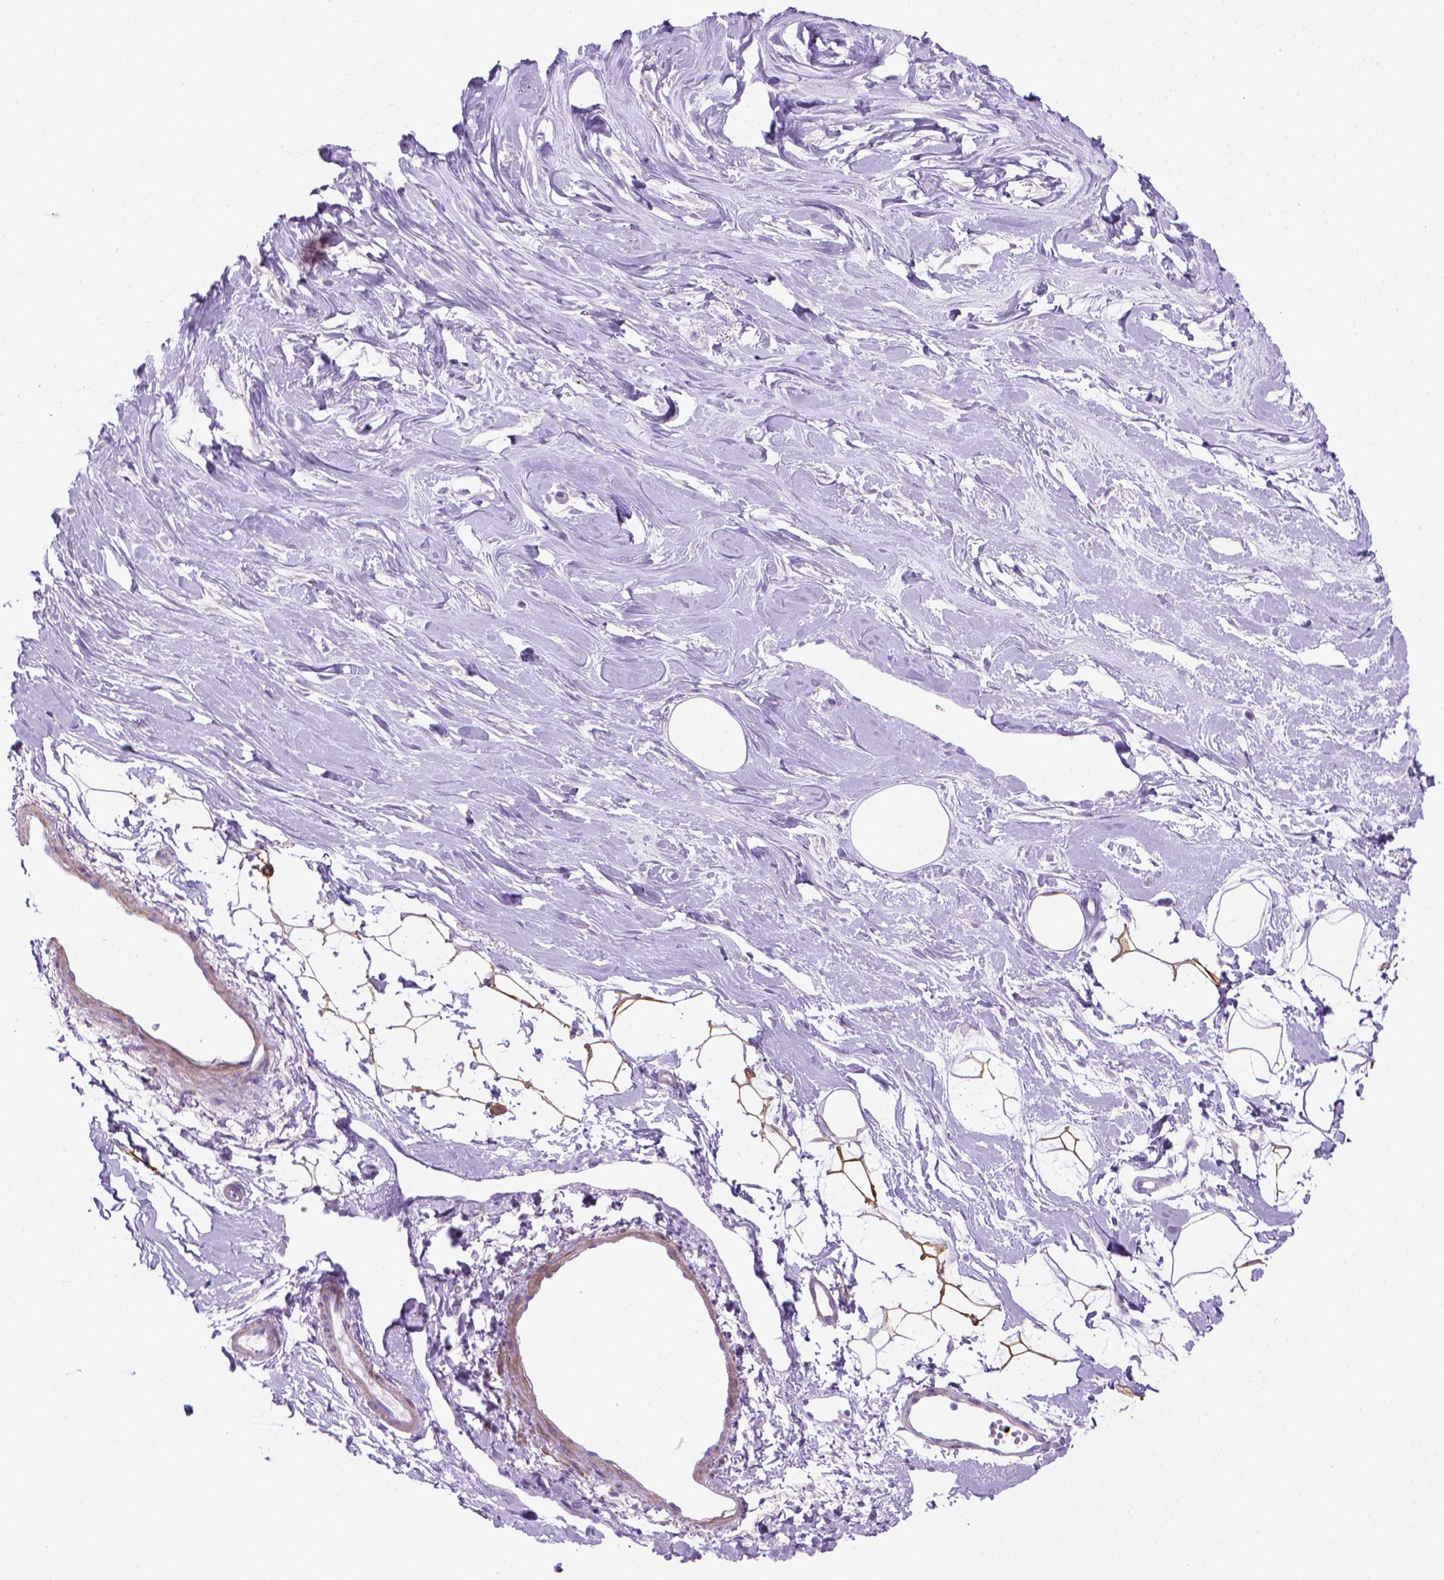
{"staining": {"intensity": "moderate", "quantity": "25%-75%", "location": "cytoplasmic/membranous"}, "tissue": "breast", "cell_type": "Adipocytes", "image_type": "normal", "snomed": [{"axis": "morphology", "description": "Normal tissue, NOS"}, {"axis": "topography", "description": "Breast"}], "caption": "A histopathology image showing moderate cytoplasmic/membranous expression in about 25%-75% of adipocytes in normal breast, as visualized by brown immunohistochemical staining.", "gene": "FASN", "patient": {"sex": "female", "age": 49}}